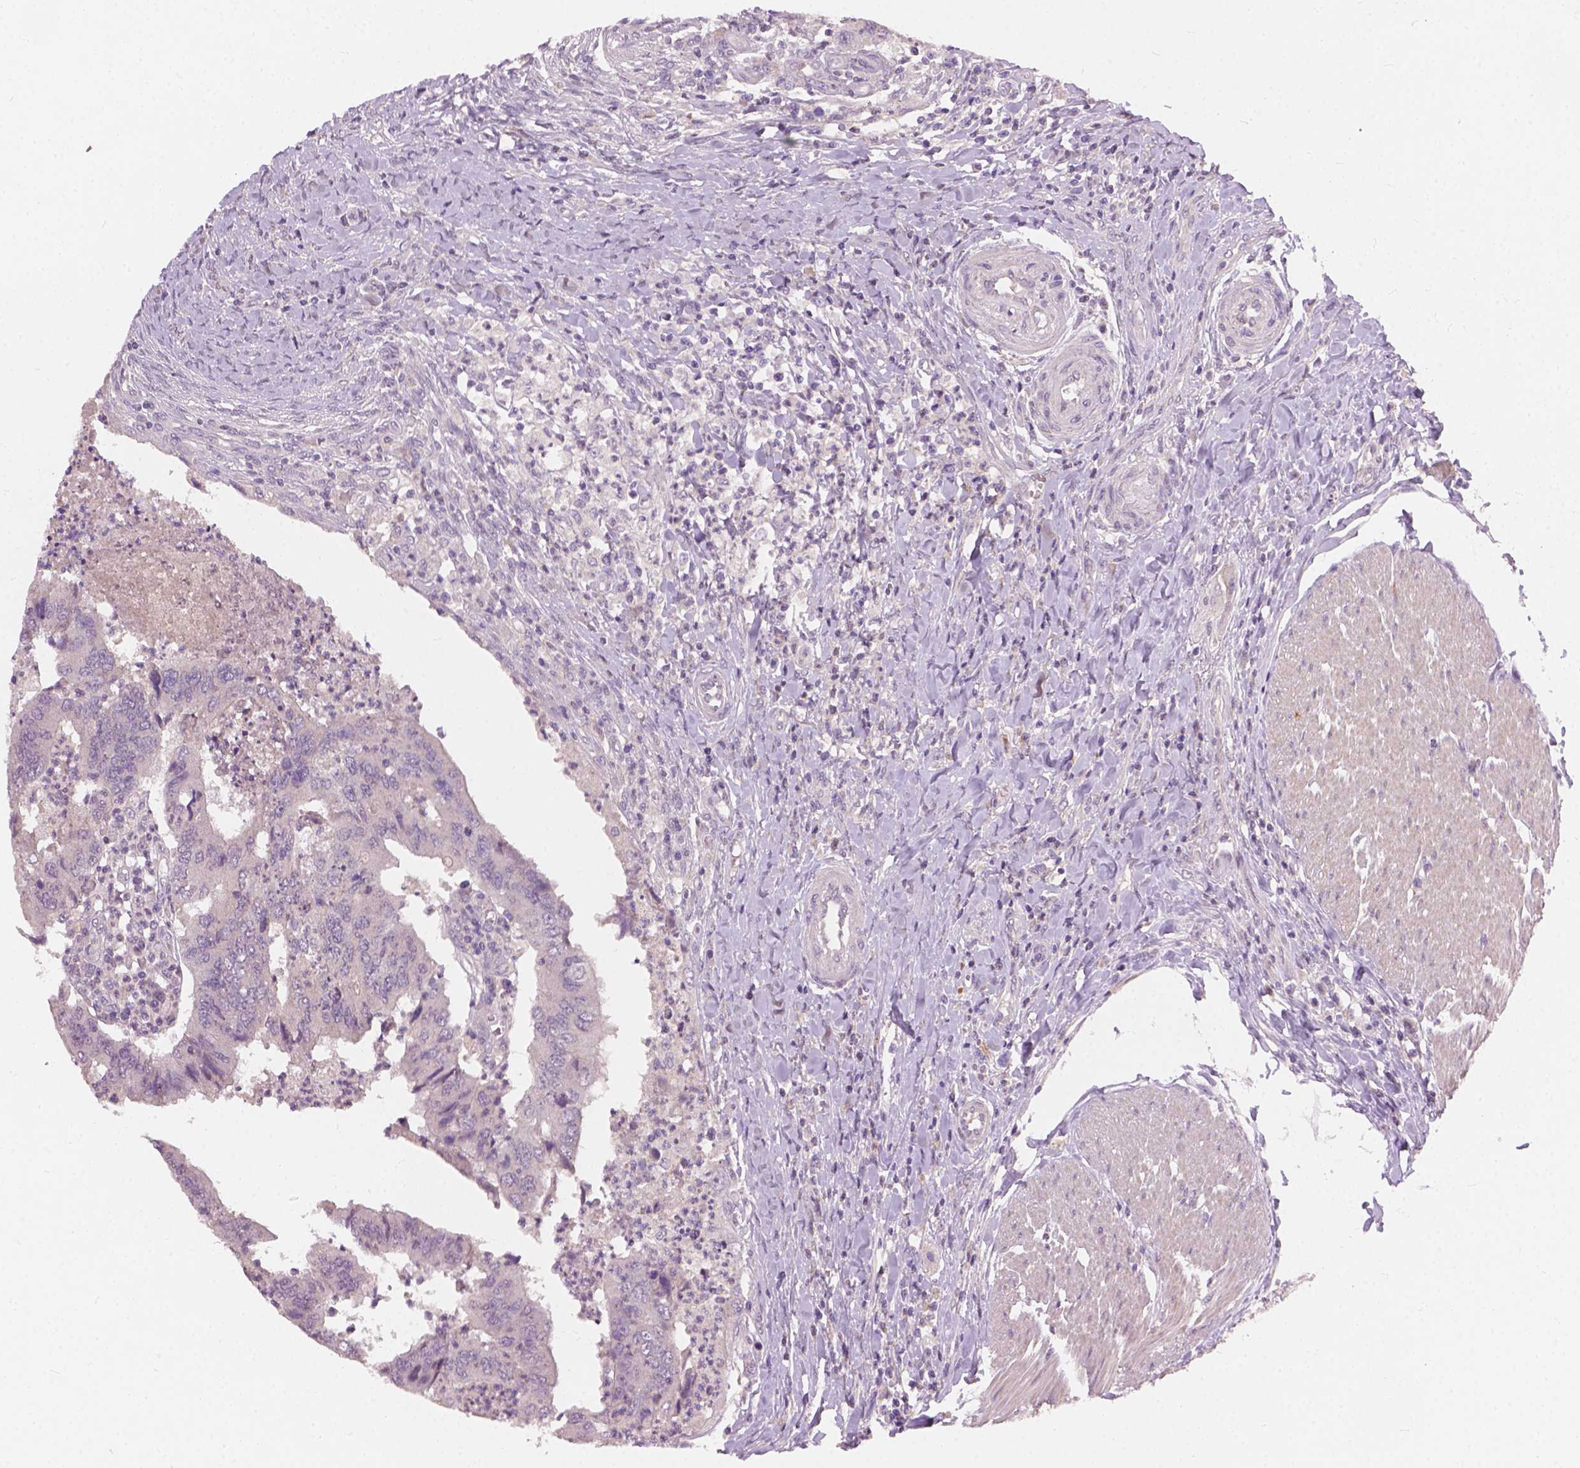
{"staining": {"intensity": "negative", "quantity": "none", "location": "none"}, "tissue": "colorectal cancer", "cell_type": "Tumor cells", "image_type": "cancer", "snomed": [{"axis": "morphology", "description": "Adenocarcinoma, NOS"}, {"axis": "topography", "description": "Colon"}], "caption": "An image of colorectal cancer (adenocarcinoma) stained for a protein exhibits no brown staining in tumor cells.", "gene": "KRT17", "patient": {"sex": "female", "age": 67}}